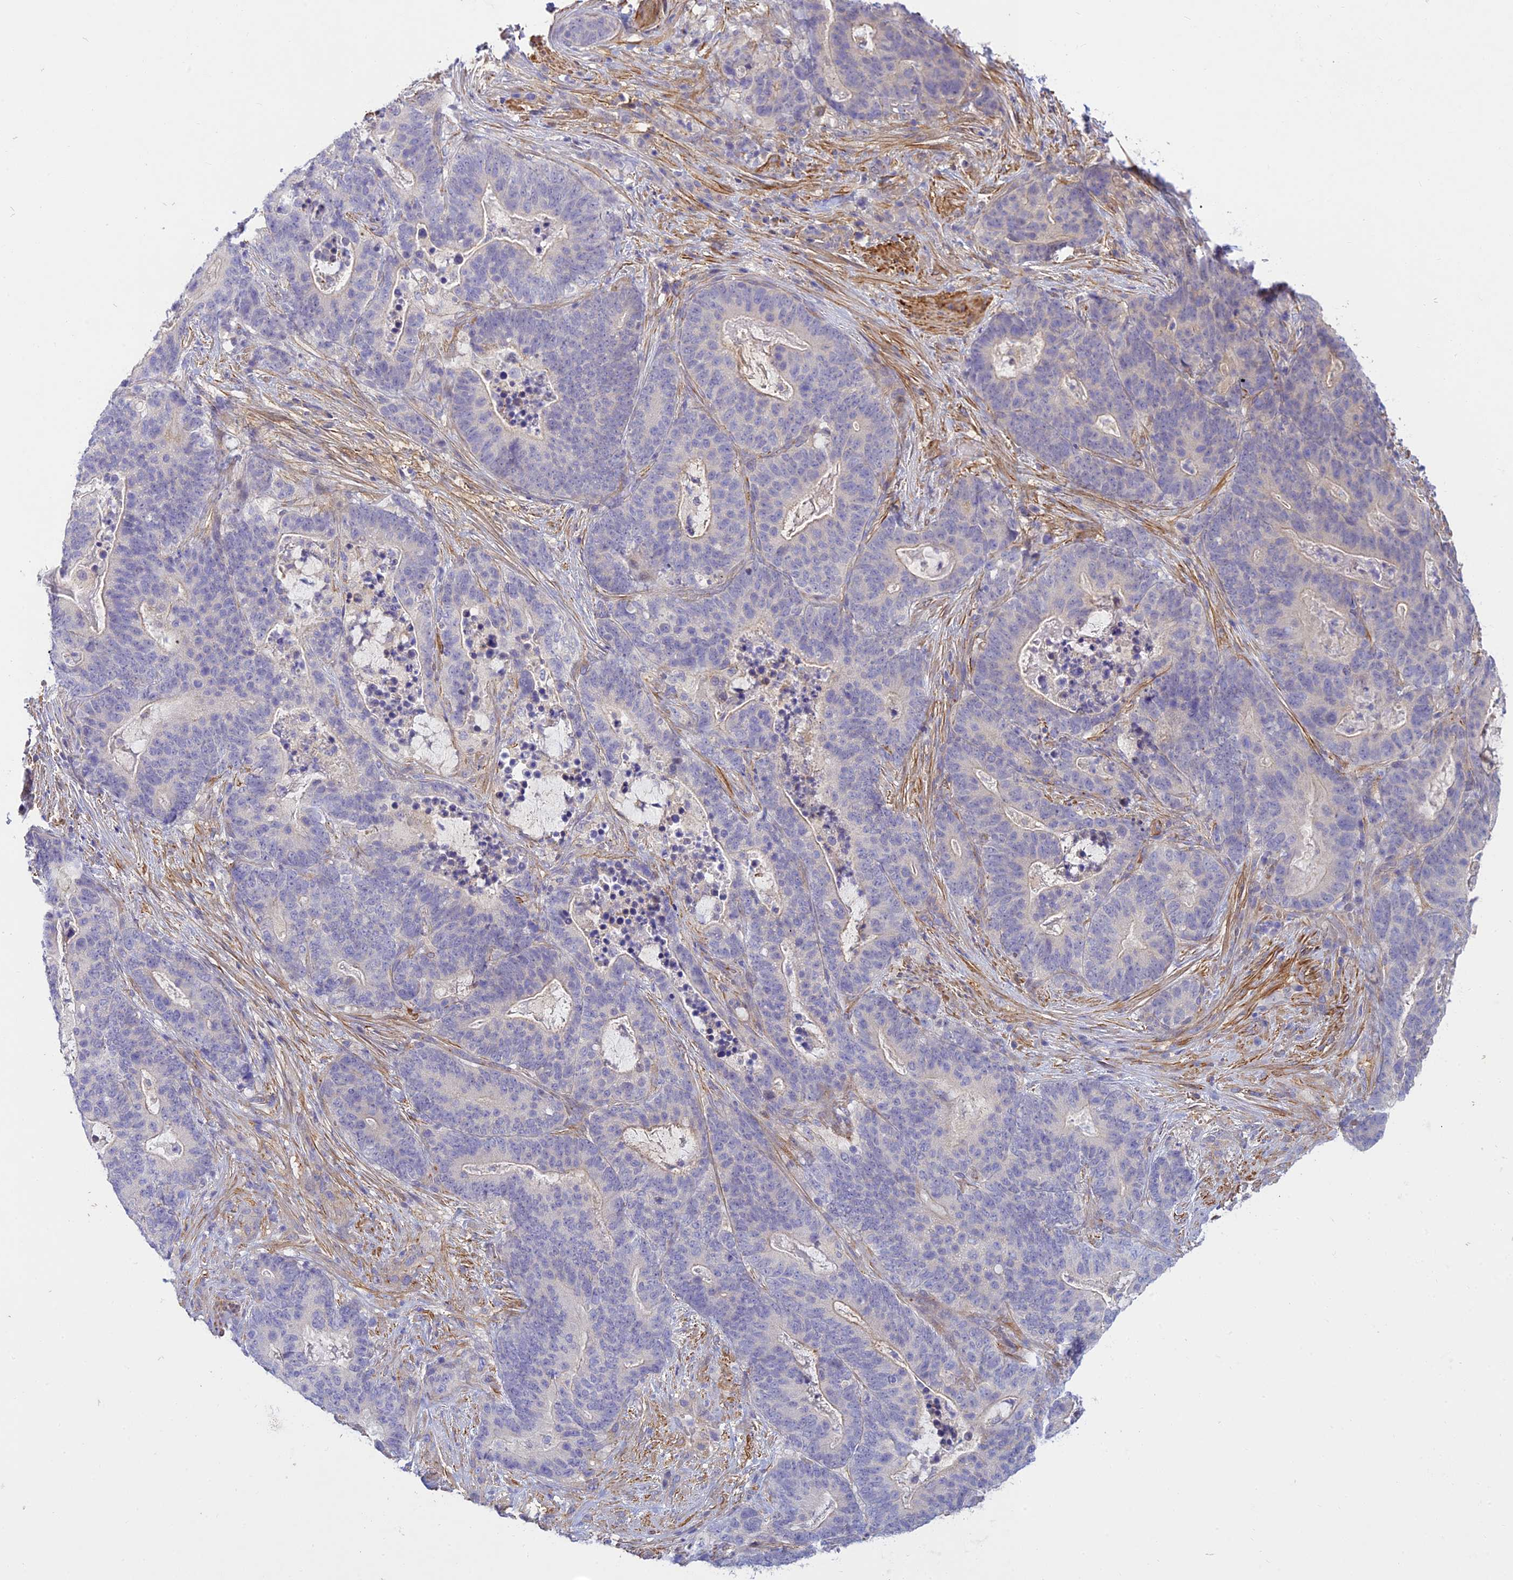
{"staining": {"intensity": "negative", "quantity": "none", "location": "none"}, "tissue": "stomach cancer", "cell_type": "Tumor cells", "image_type": "cancer", "snomed": [{"axis": "morphology", "description": "Normal tissue, NOS"}, {"axis": "morphology", "description": "Adenocarcinoma, NOS"}, {"axis": "topography", "description": "Stomach"}], "caption": "This is a histopathology image of IHC staining of stomach cancer (adenocarcinoma), which shows no staining in tumor cells. The staining is performed using DAB (3,3'-diaminobenzidine) brown chromogen with nuclei counter-stained in using hematoxylin.", "gene": "FBXW4", "patient": {"sex": "female", "age": 64}}